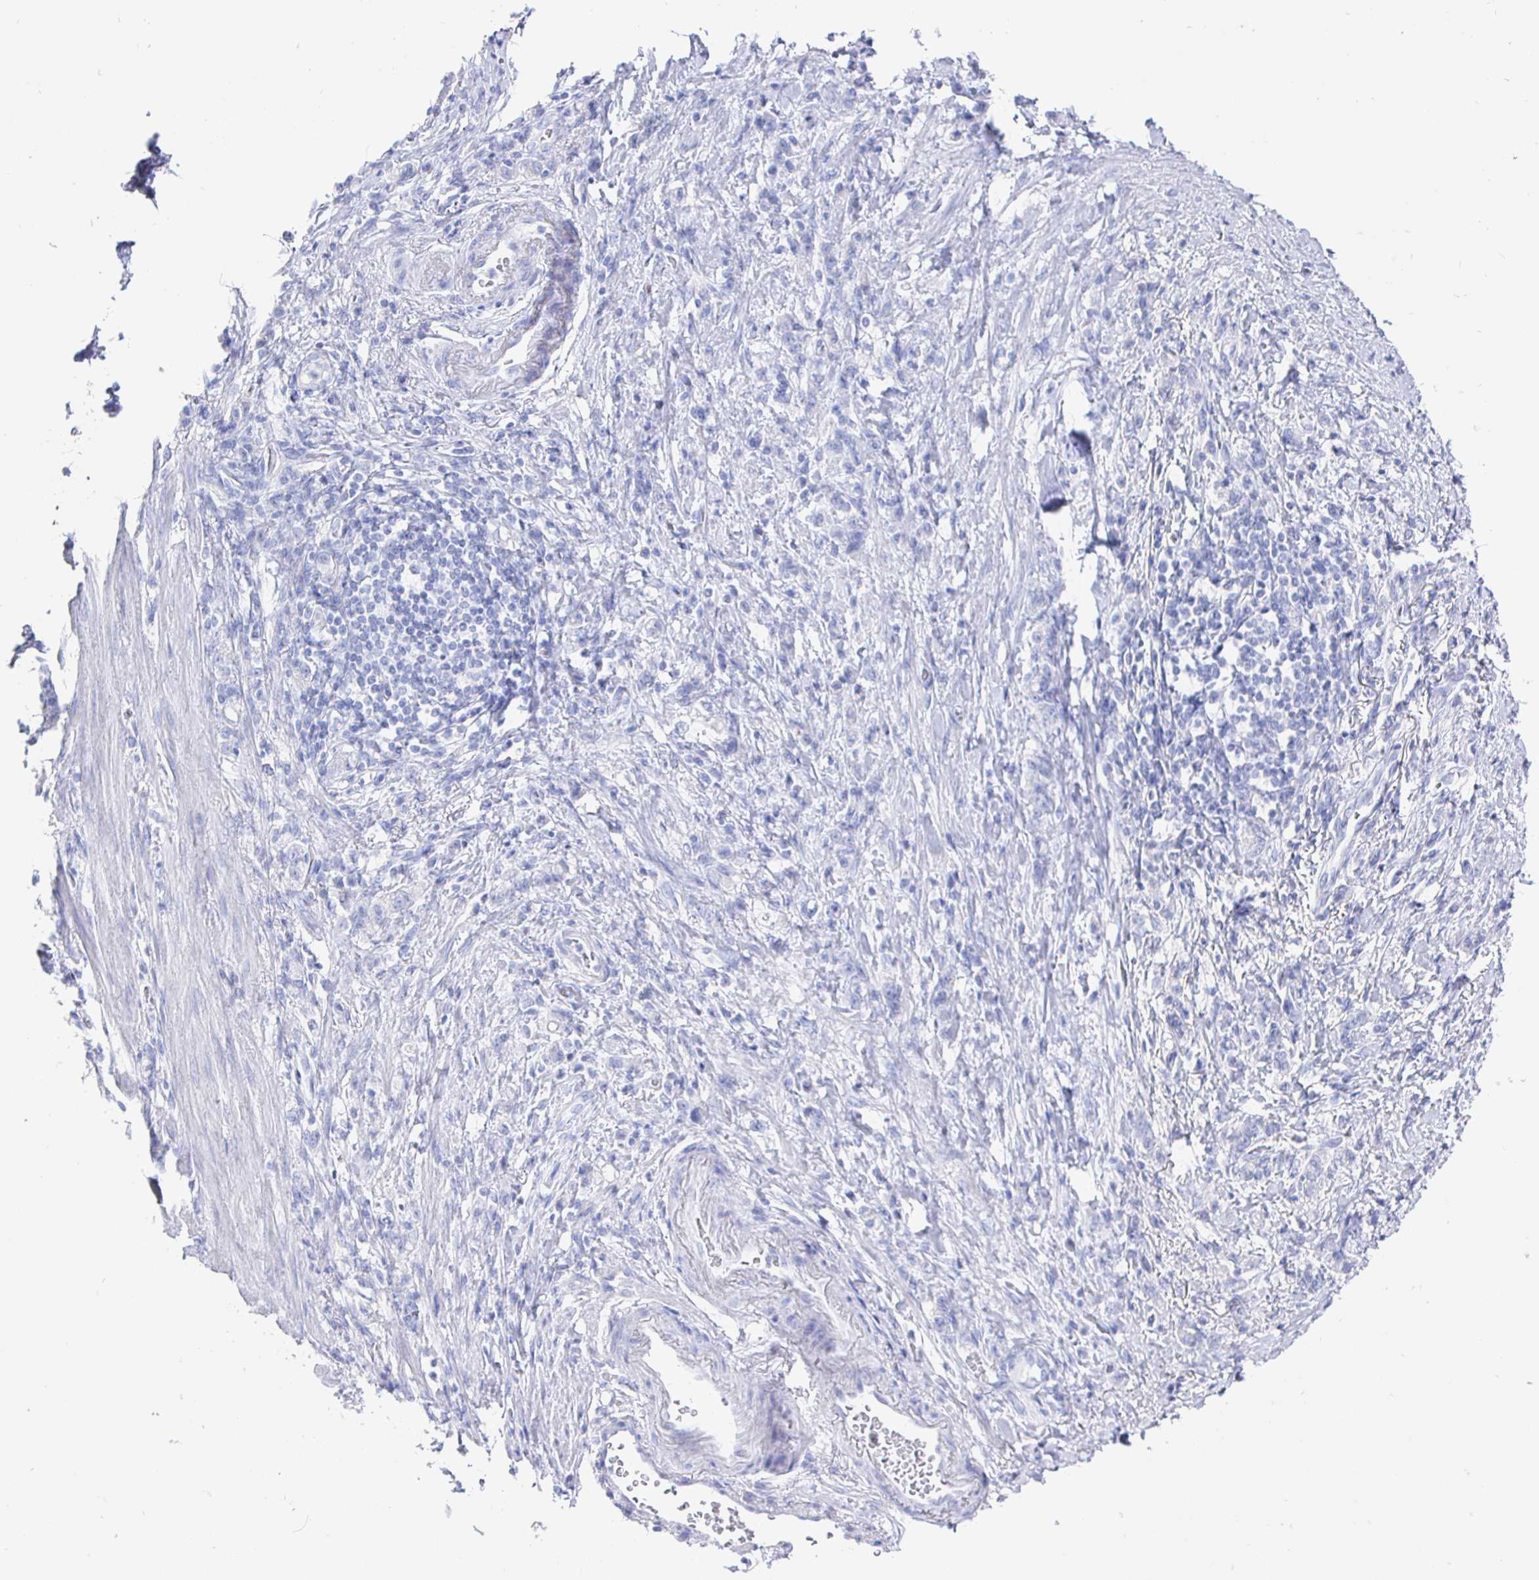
{"staining": {"intensity": "negative", "quantity": "none", "location": "none"}, "tissue": "stomach cancer", "cell_type": "Tumor cells", "image_type": "cancer", "snomed": [{"axis": "morphology", "description": "Adenocarcinoma, NOS"}, {"axis": "topography", "description": "Stomach"}], "caption": "Immunohistochemical staining of human stomach cancer (adenocarcinoma) displays no significant positivity in tumor cells. (Brightfield microscopy of DAB IHC at high magnification).", "gene": "CLCA1", "patient": {"sex": "male", "age": 77}}